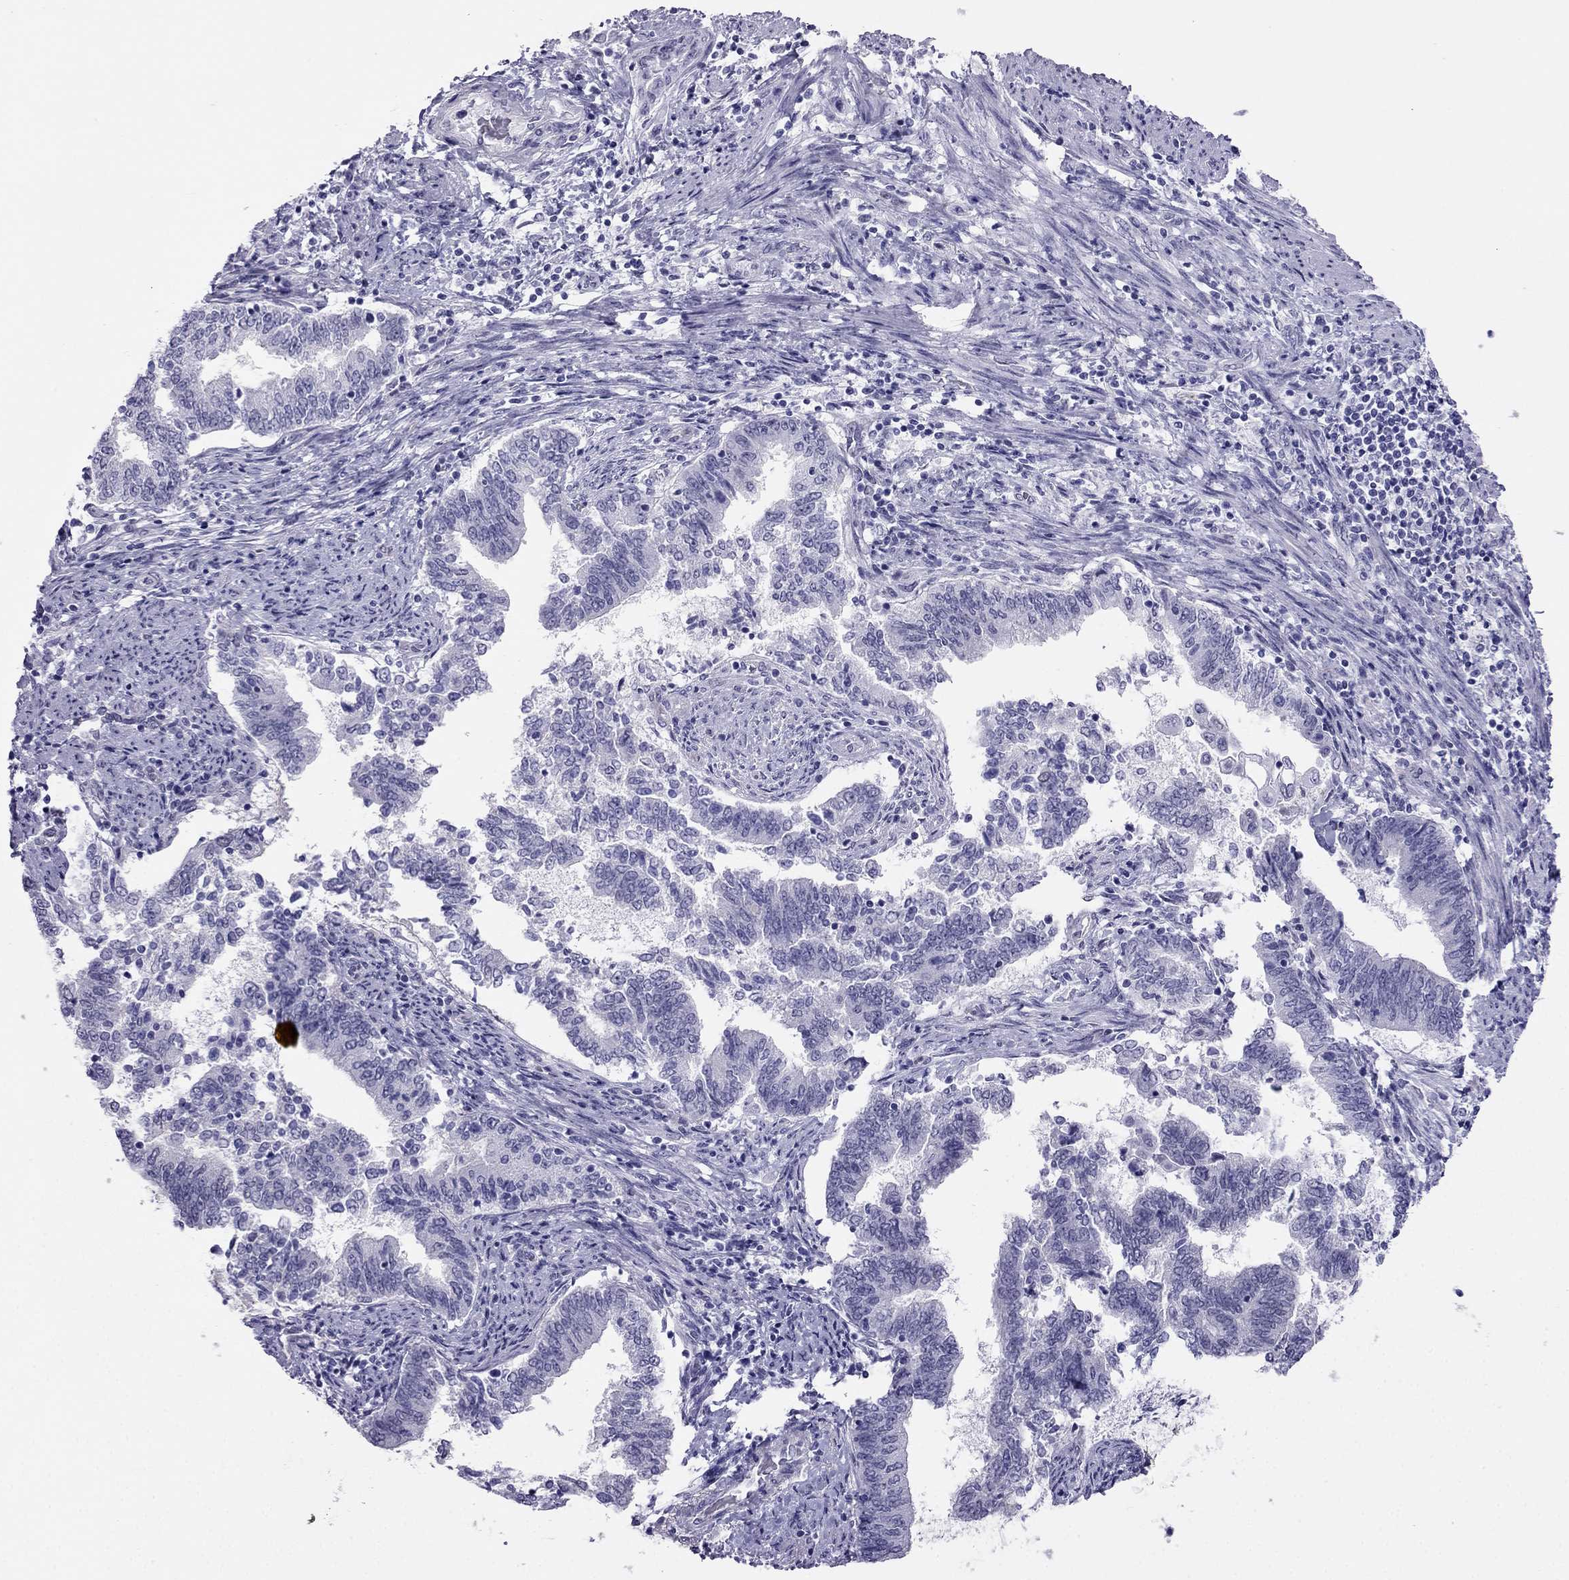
{"staining": {"intensity": "negative", "quantity": "none", "location": "none"}, "tissue": "endometrial cancer", "cell_type": "Tumor cells", "image_type": "cancer", "snomed": [{"axis": "morphology", "description": "Adenocarcinoma, NOS"}, {"axis": "topography", "description": "Endometrium"}], "caption": "High power microscopy micrograph of an IHC image of endometrial cancer (adenocarcinoma), revealing no significant expression in tumor cells.", "gene": "CROCC2", "patient": {"sex": "female", "age": 65}}